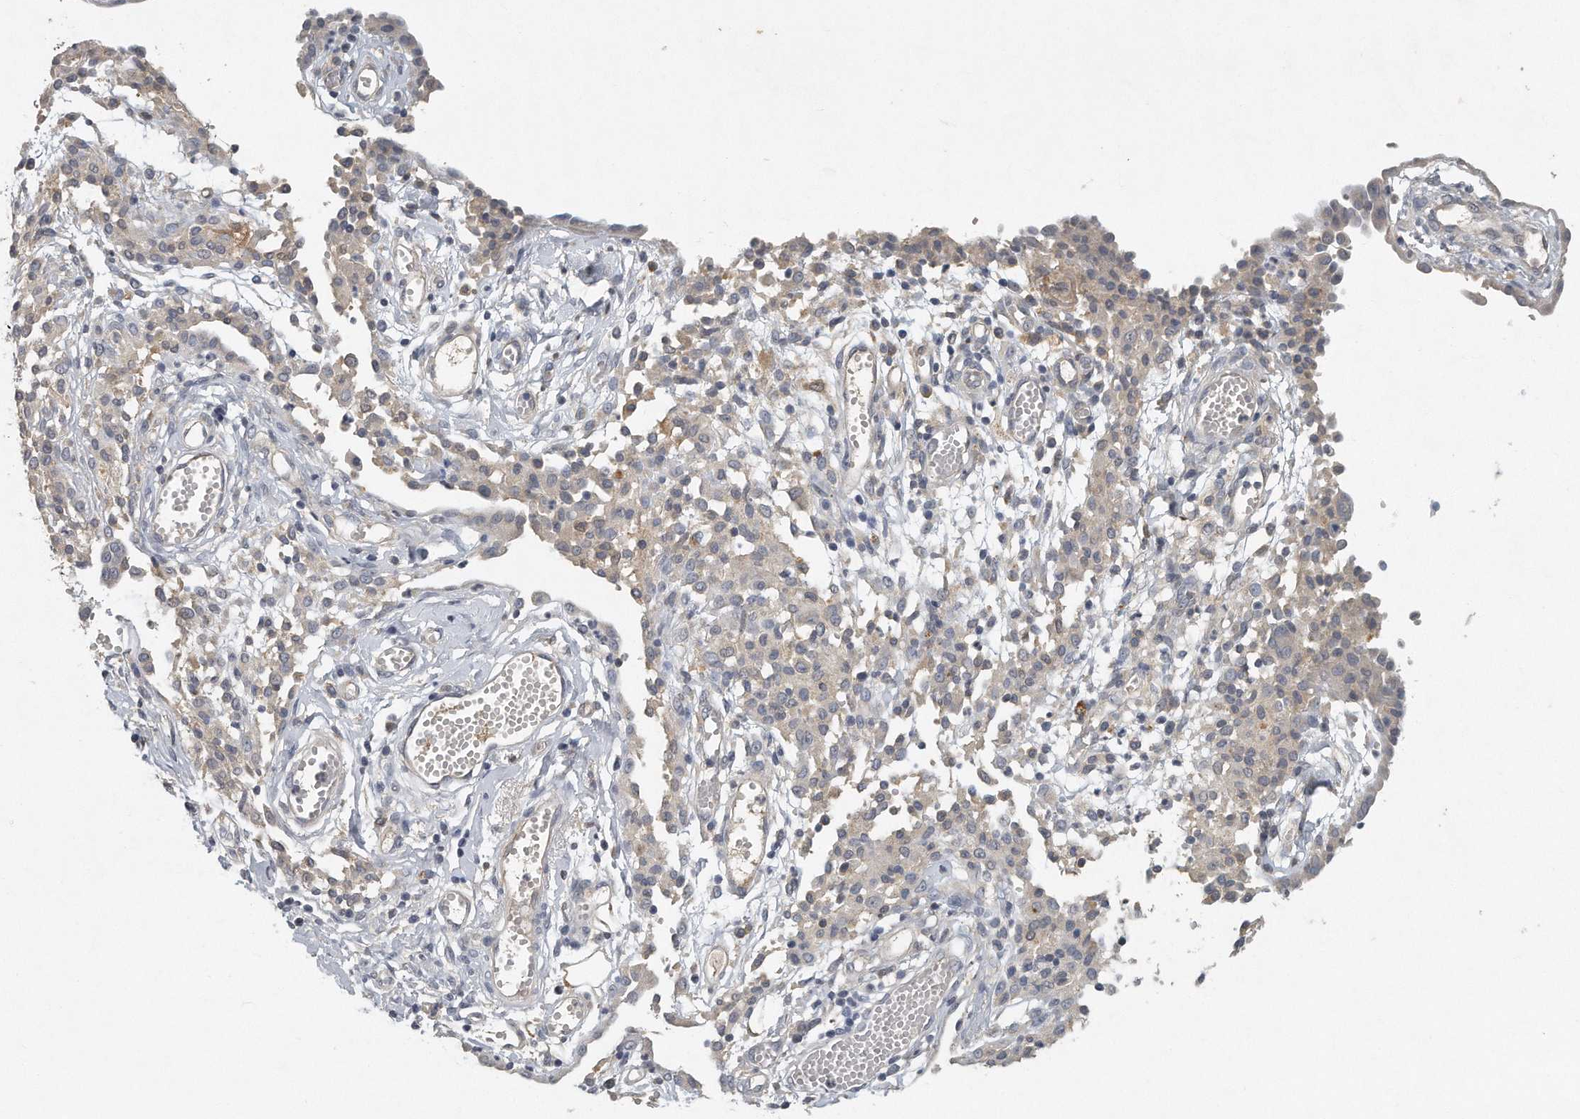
{"staining": {"intensity": "negative", "quantity": "none", "location": "none"}, "tissue": "ovarian cancer", "cell_type": "Tumor cells", "image_type": "cancer", "snomed": [{"axis": "morphology", "description": "Carcinoma, endometroid"}, {"axis": "topography", "description": "Ovary"}], "caption": "IHC image of neoplastic tissue: ovarian cancer stained with DAB (3,3'-diaminobenzidine) displays no significant protein positivity in tumor cells.", "gene": "CAMK1", "patient": {"sex": "female", "age": 42}}